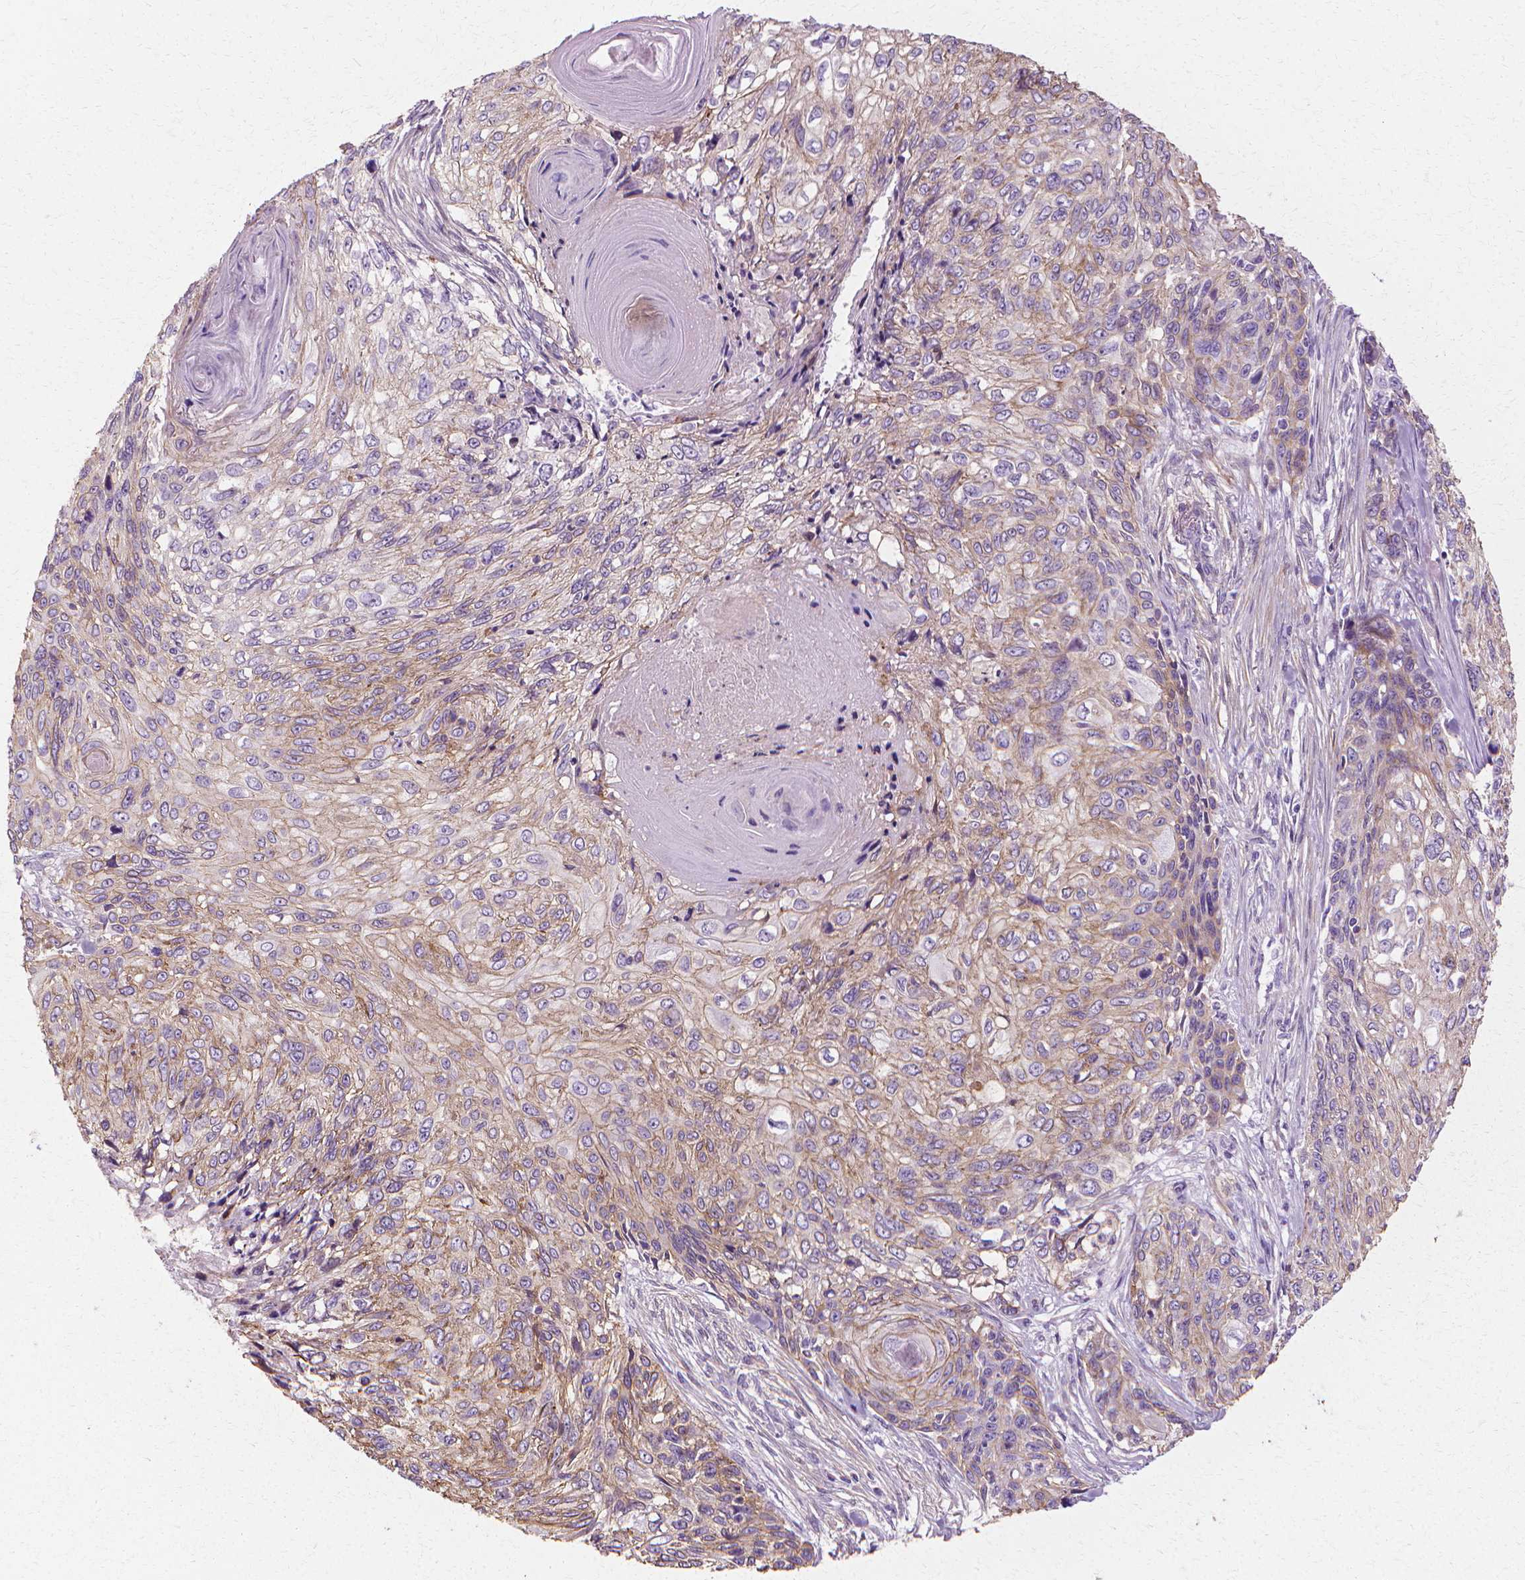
{"staining": {"intensity": "weak", "quantity": "<25%", "location": "cytoplasmic/membranous"}, "tissue": "skin cancer", "cell_type": "Tumor cells", "image_type": "cancer", "snomed": [{"axis": "morphology", "description": "Squamous cell carcinoma, NOS"}, {"axis": "topography", "description": "Skin"}], "caption": "This is an IHC histopathology image of skin cancer. There is no positivity in tumor cells.", "gene": "CFAP157", "patient": {"sex": "male", "age": 92}}